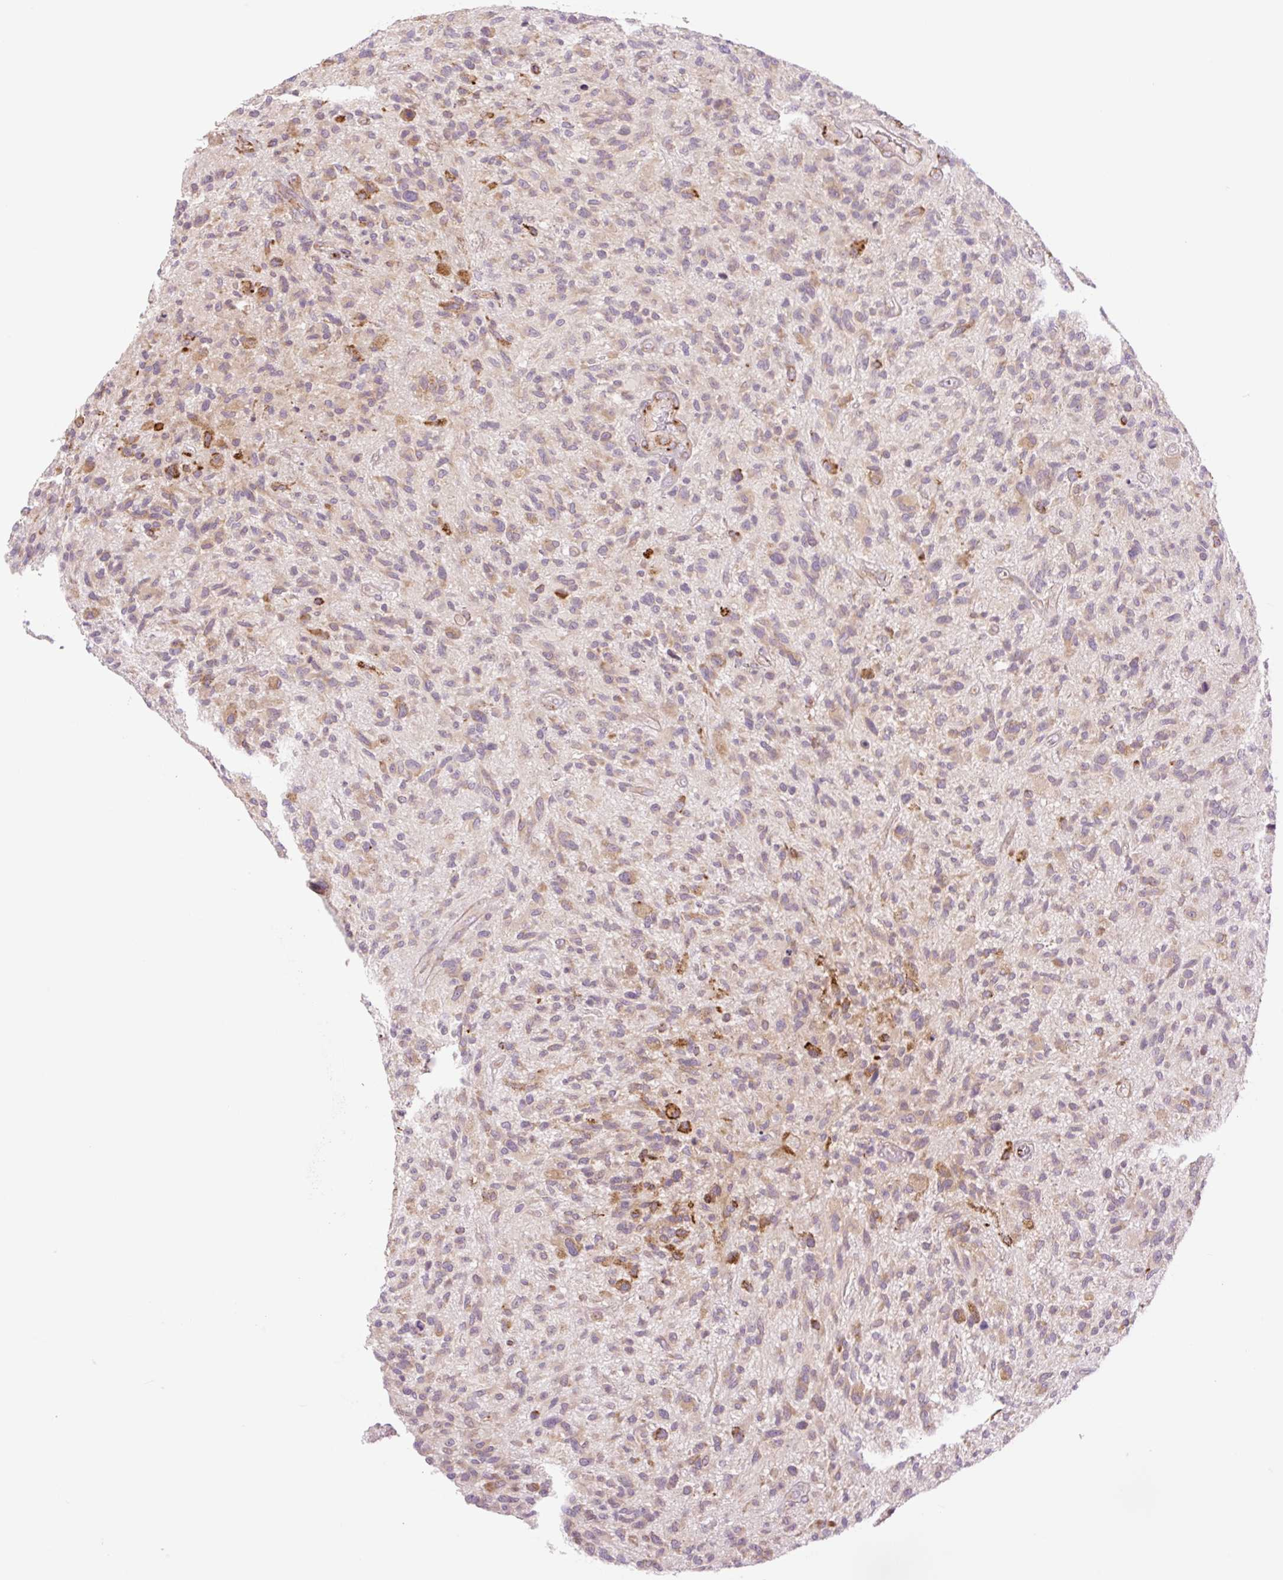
{"staining": {"intensity": "weak", "quantity": ">75%", "location": "cytoplasmic/membranous"}, "tissue": "glioma", "cell_type": "Tumor cells", "image_type": "cancer", "snomed": [{"axis": "morphology", "description": "Glioma, malignant, High grade"}, {"axis": "topography", "description": "Brain"}], "caption": "High-power microscopy captured an immunohistochemistry (IHC) image of malignant high-grade glioma, revealing weak cytoplasmic/membranous expression in approximately >75% of tumor cells.", "gene": "COL5A1", "patient": {"sex": "male", "age": 47}}